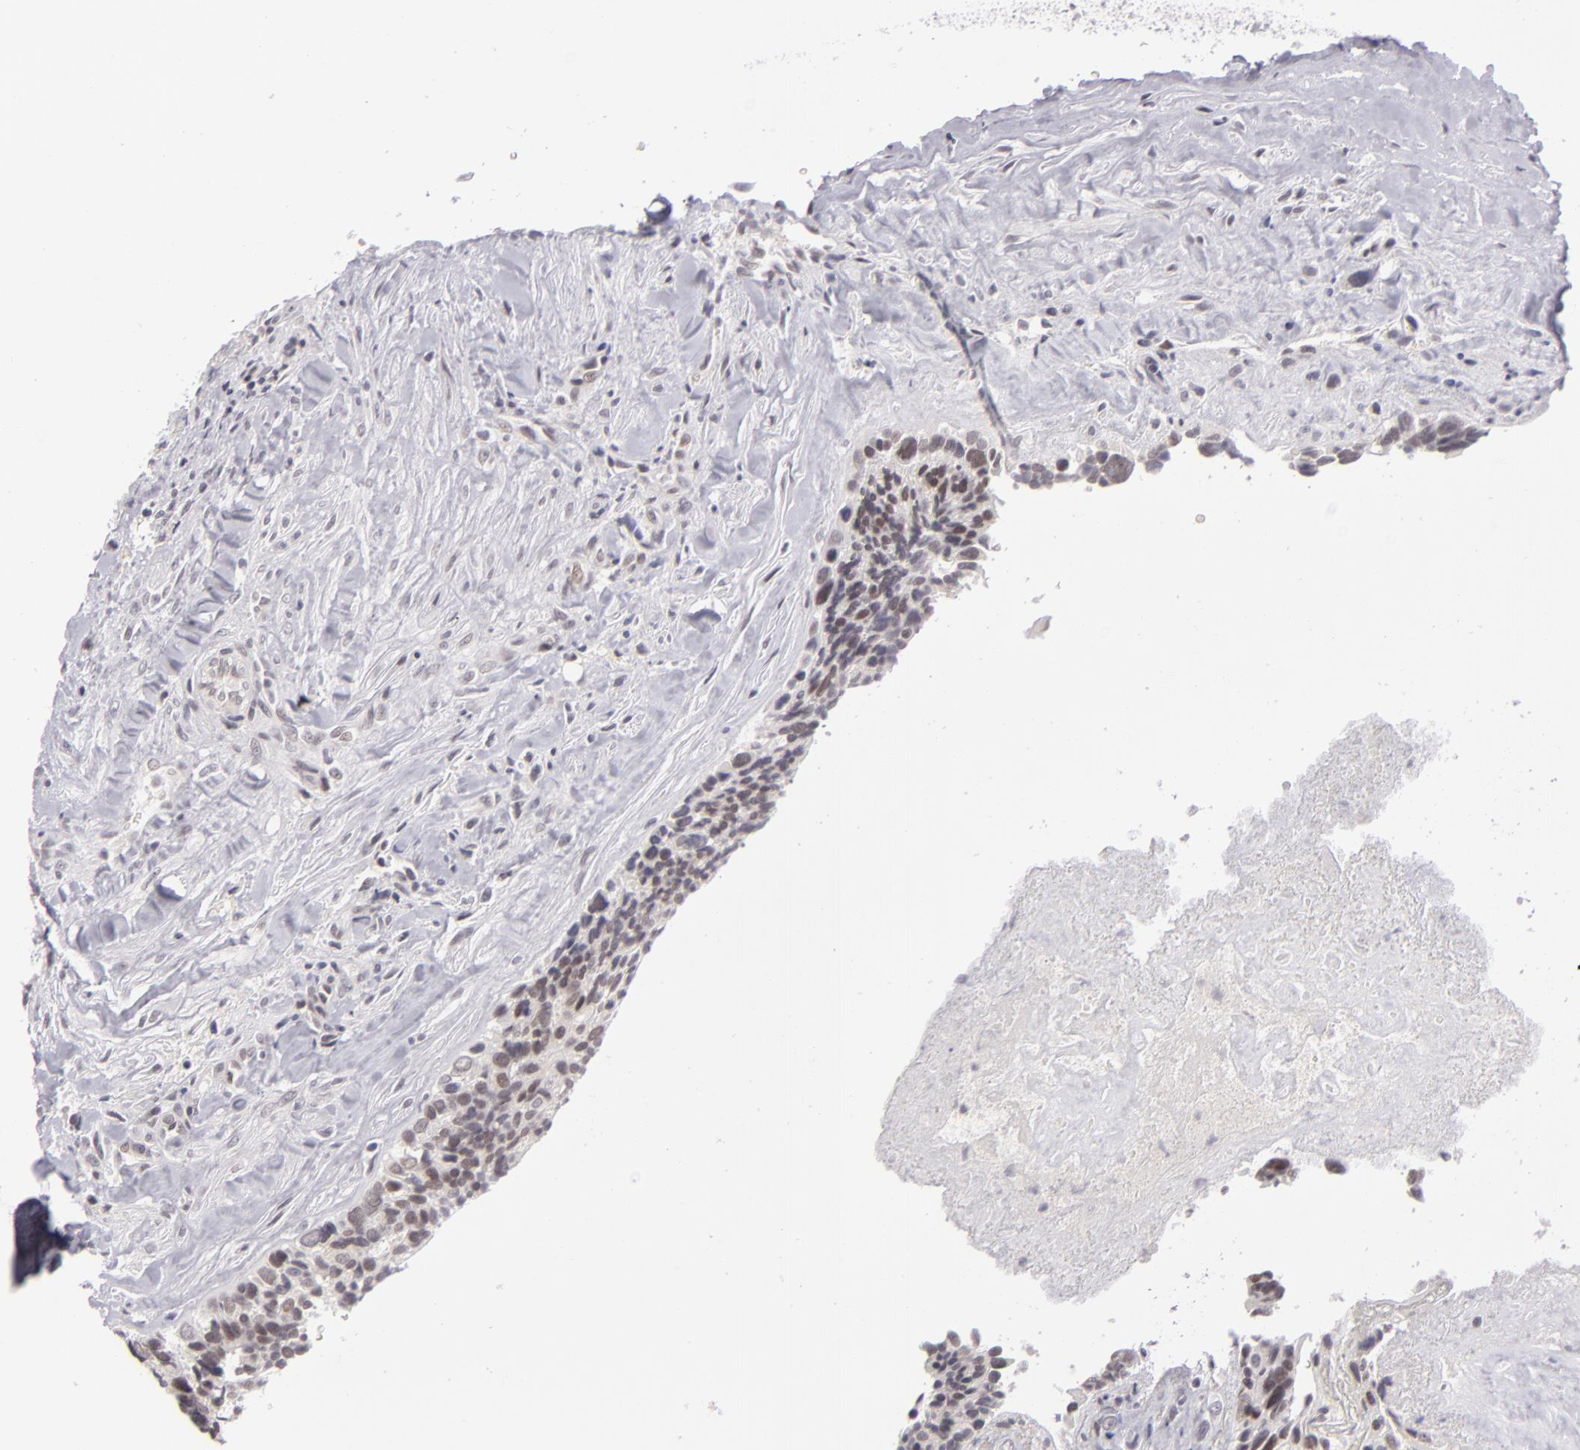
{"staining": {"intensity": "weak", "quantity": "25%-75%", "location": "nuclear"}, "tissue": "breast cancer", "cell_type": "Tumor cells", "image_type": "cancer", "snomed": [{"axis": "morphology", "description": "Neoplasm, malignant, NOS"}, {"axis": "topography", "description": "Breast"}], "caption": "This is an image of IHC staining of breast cancer, which shows weak expression in the nuclear of tumor cells.", "gene": "ZNF205", "patient": {"sex": "female", "age": 50}}